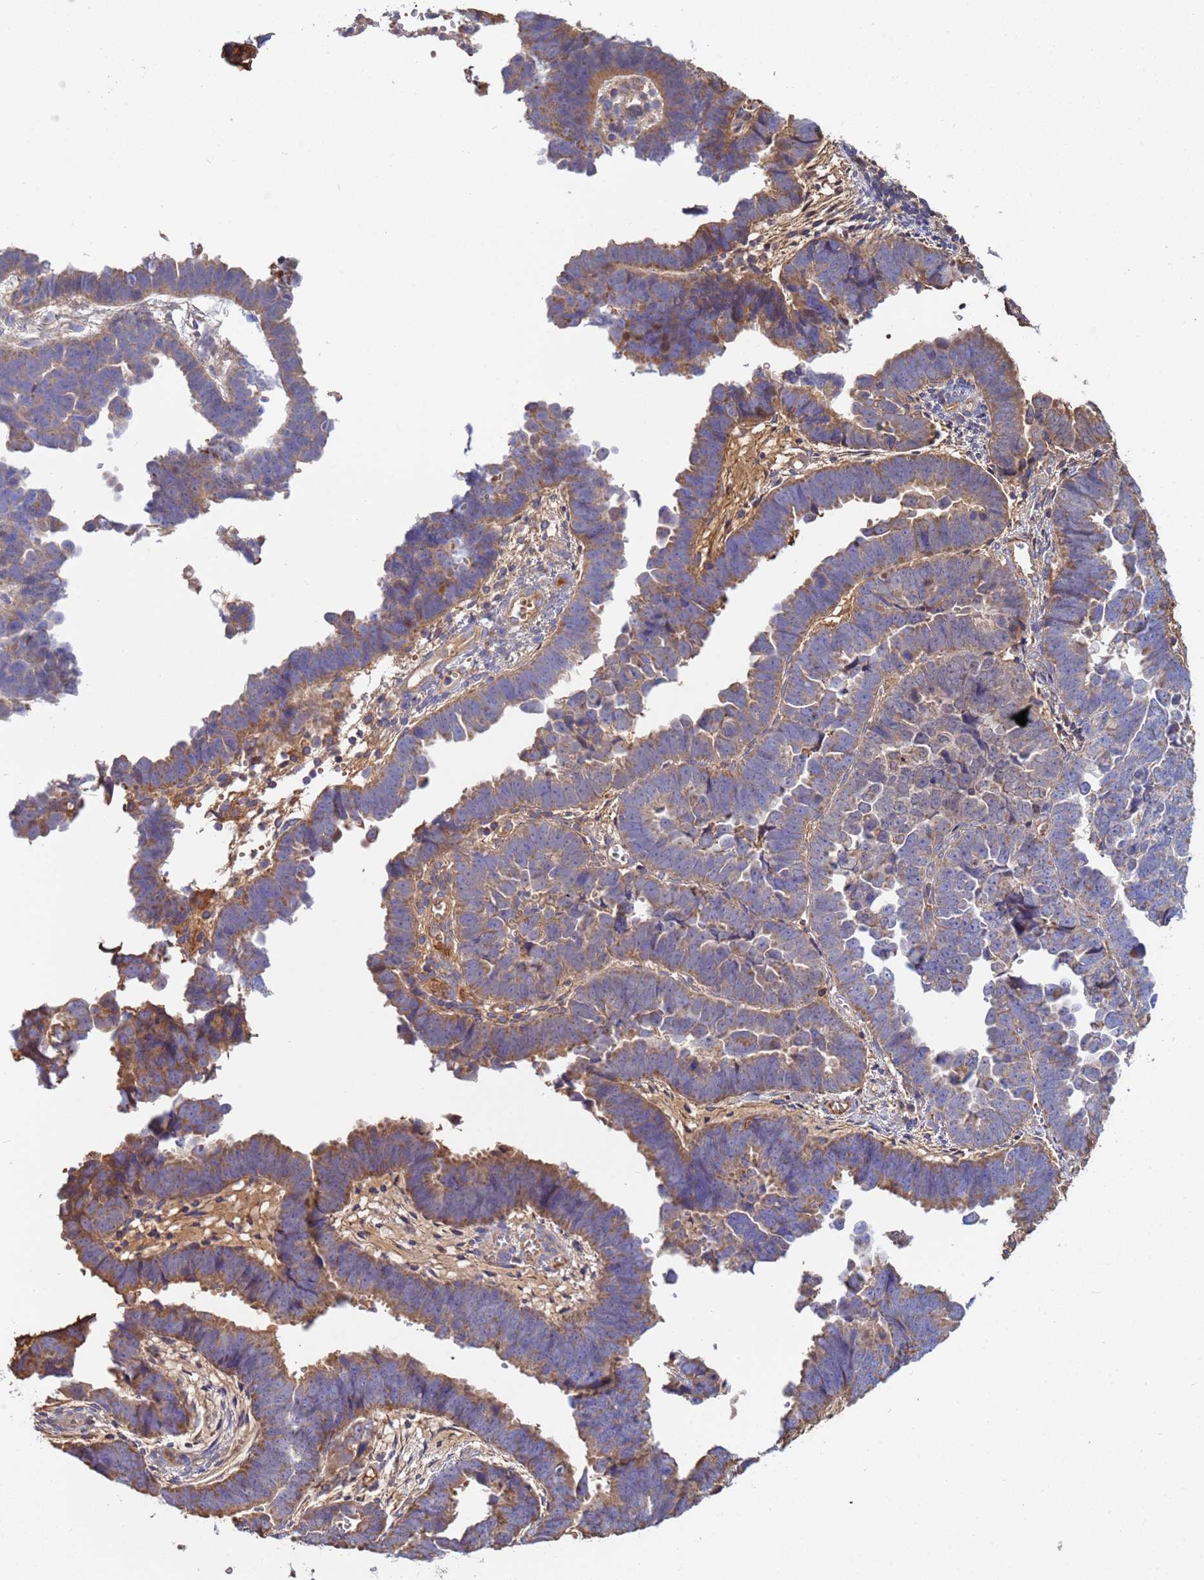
{"staining": {"intensity": "weak", "quantity": "25%-75%", "location": "cytoplasmic/membranous"}, "tissue": "endometrial cancer", "cell_type": "Tumor cells", "image_type": "cancer", "snomed": [{"axis": "morphology", "description": "Adenocarcinoma, NOS"}, {"axis": "topography", "description": "Endometrium"}], "caption": "Immunohistochemistry (IHC) histopathology image of neoplastic tissue: human endometrial cancer (adenocarcinoma) stained using IHC reveals low levels of weak protein expression localized specifically in the cytoplasmic/membranous of tumor cells, appearing as a cytoplasmic/membranous brown color.", "gene": "GLUD1", "patient": {"sex": "female", "age": 75}}